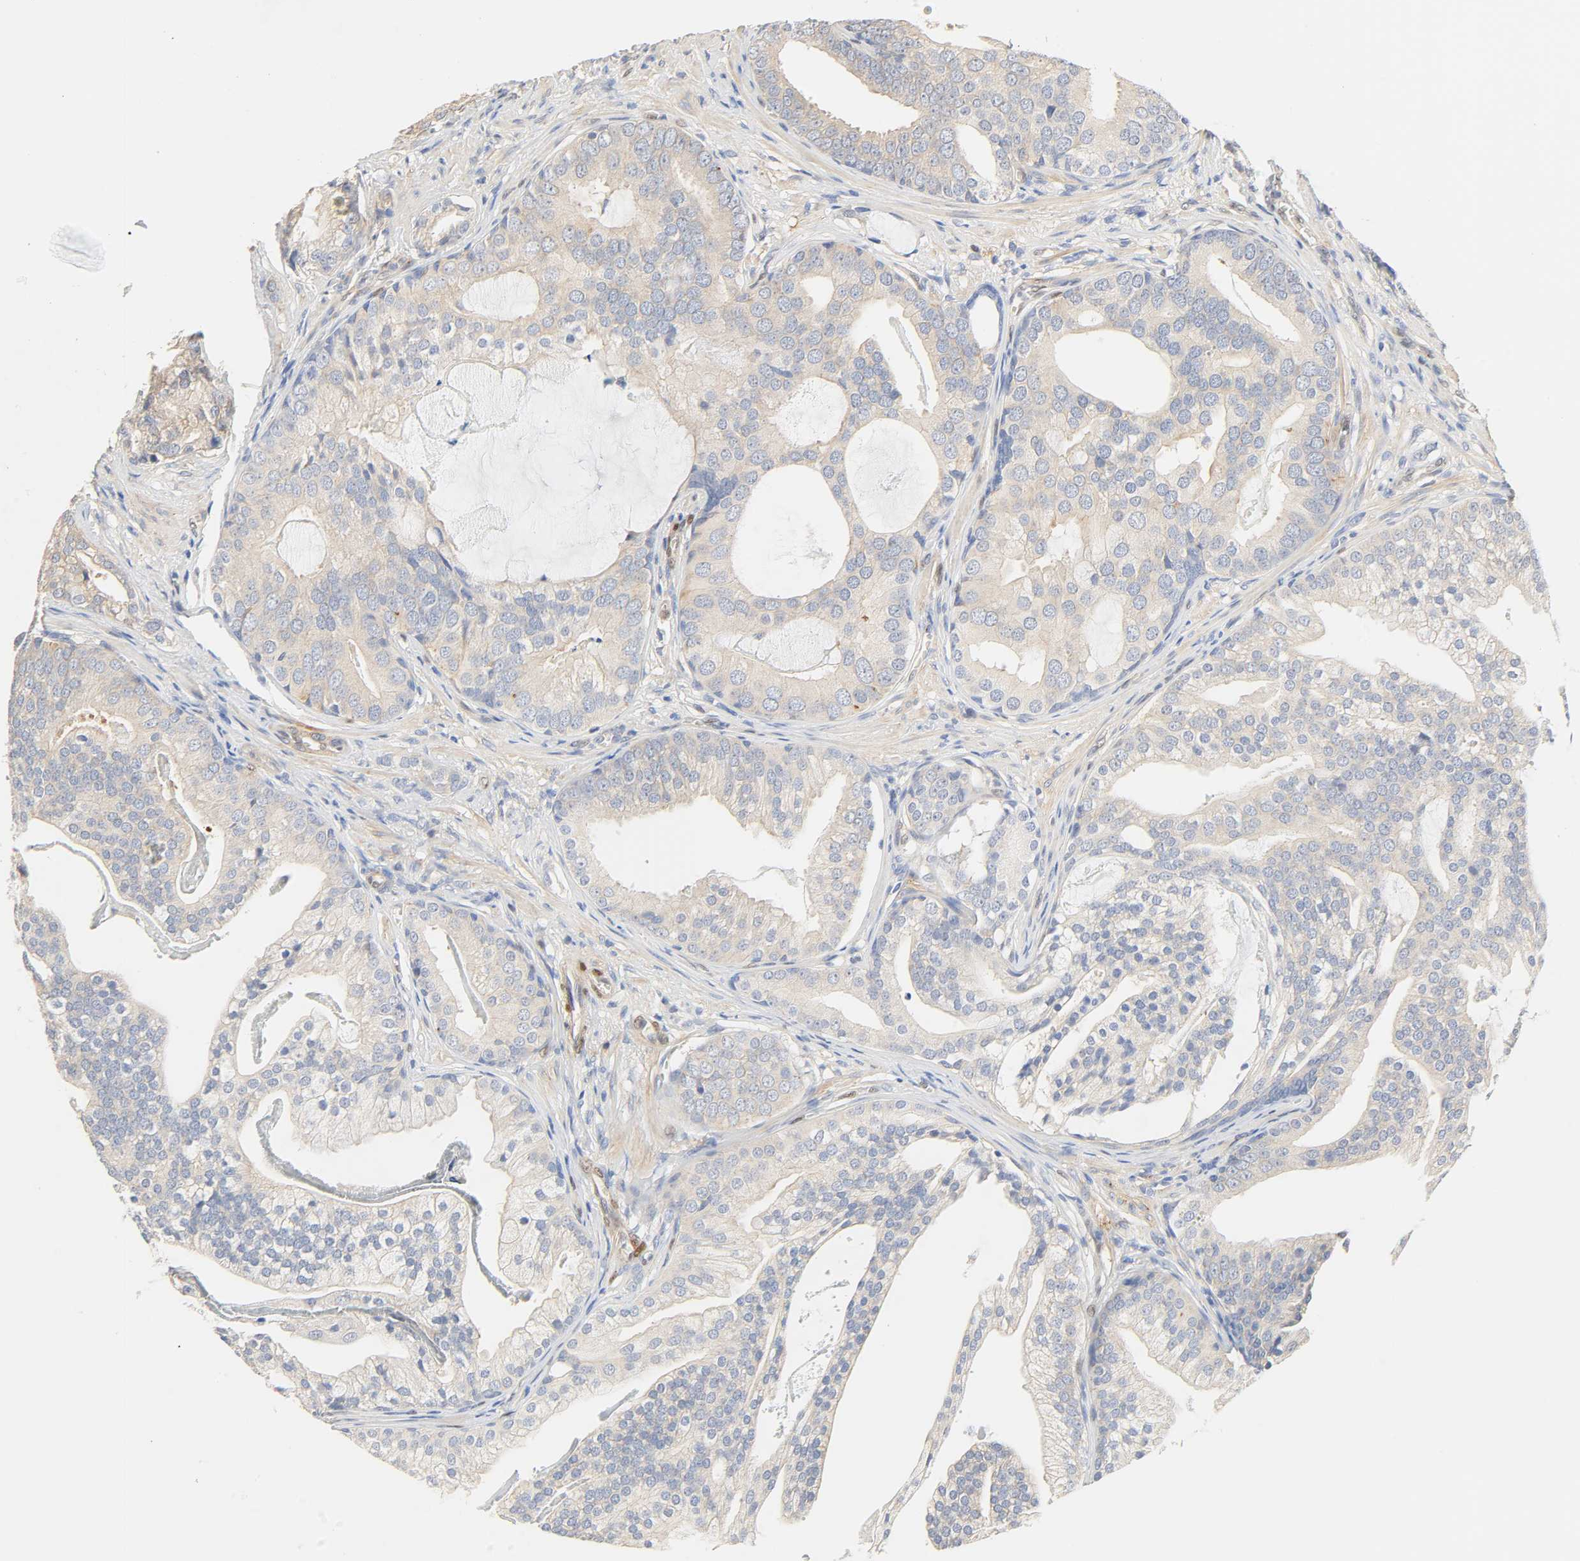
{"staining": {"intensity": "weak", "quantity": ">75%", "location": "cytoplasmic/membranous"}, "tissue": "prostate cancer", "cell_type": "Tumor cells", "image_type": "cancer", "snomed": [{"axis": "morphology", "description": "Adenocarcinoma, Low grade"}, {"axis": "topography", "description": "Prostate"}], "caption": "IHC of human prostate cancer reveals low levels of weak cytoplasmic/membranous positivity in approximately >75% of tumor cells.", "gene": "BORCS8-MEF2B", "patient": {"sex": "male", "age": 58}}